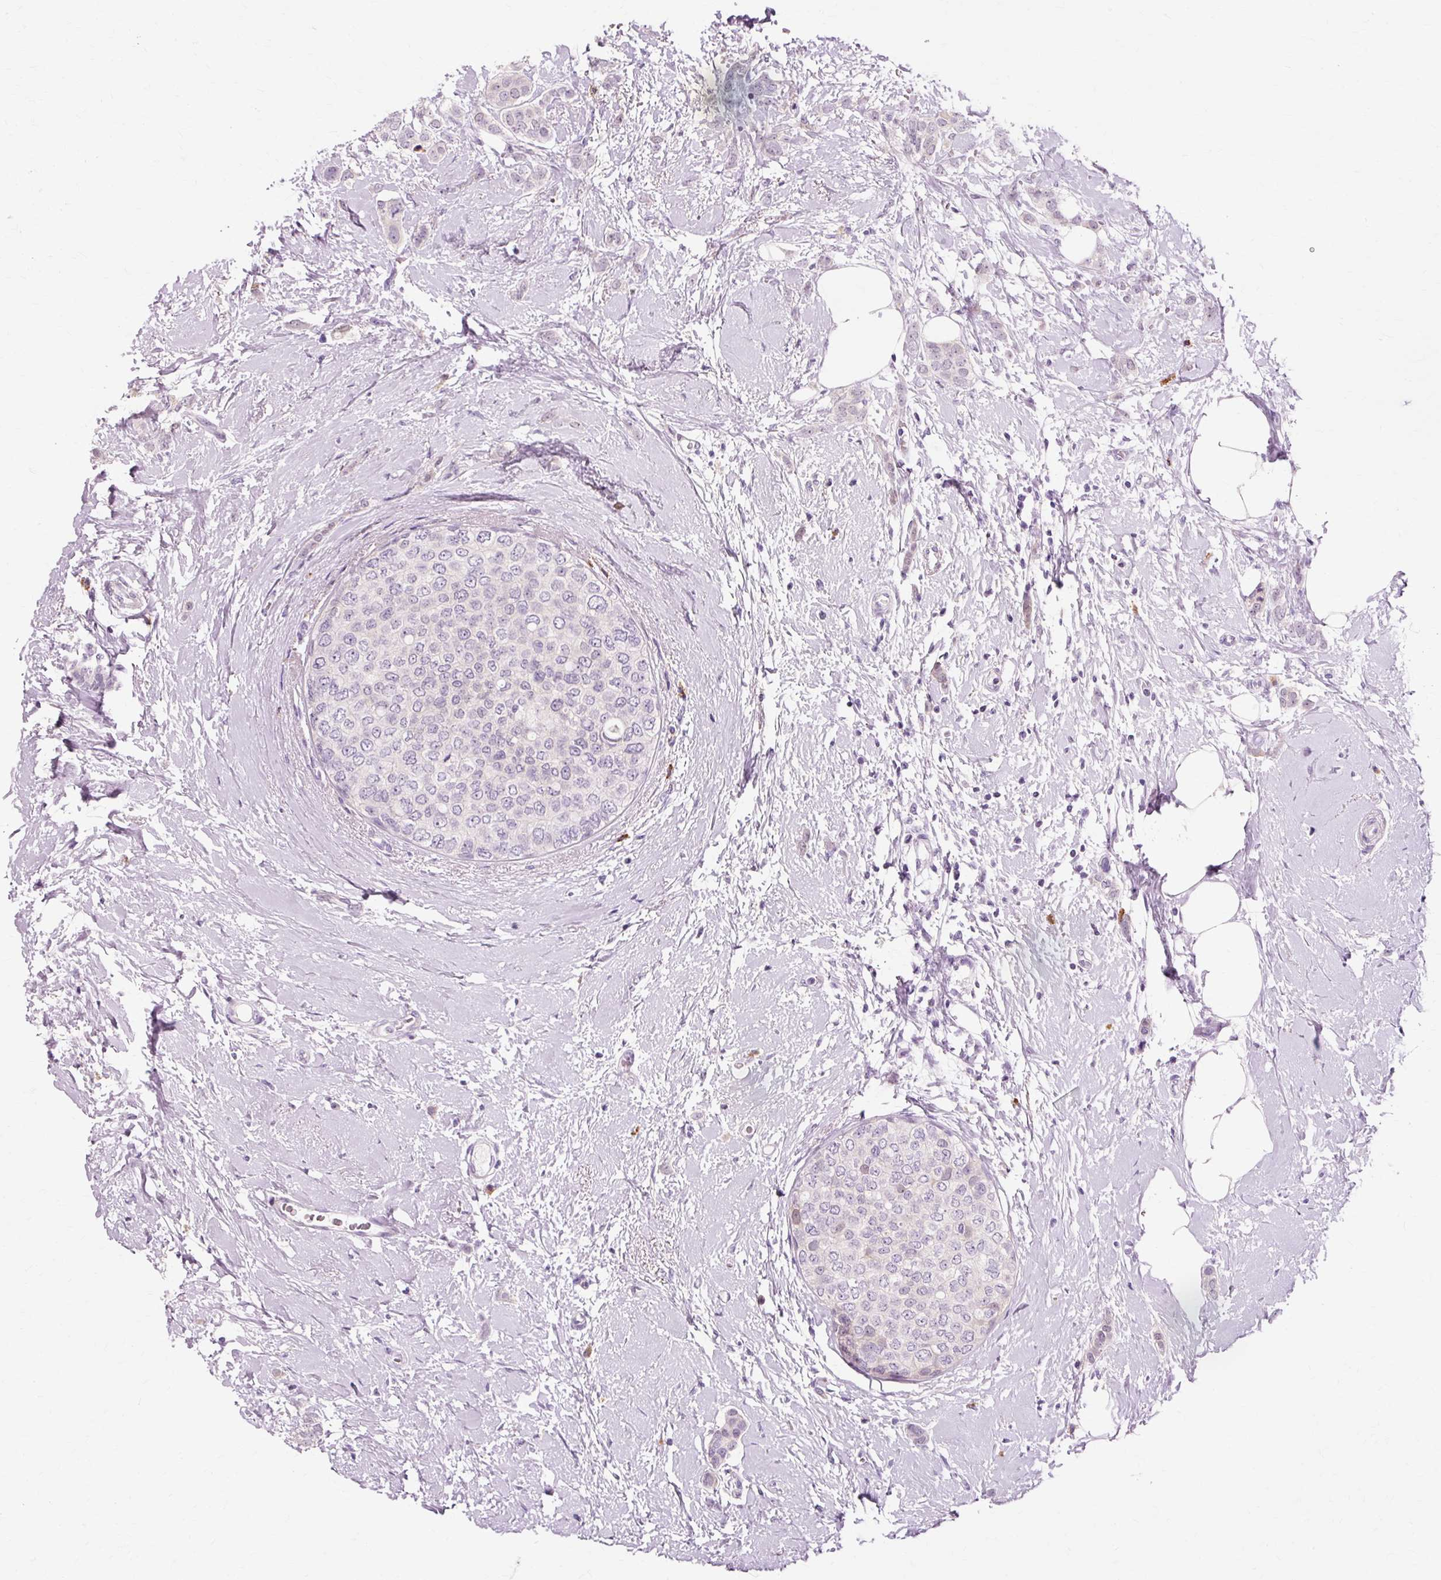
{"staining": {"intensity": "negative", "quantity": "none", "location": "none"}, "tissue": "breast cancer", "cell_type": "Tumor cells", "image_type": "cancer", "snomed": [{"axis": "morphology", "description": "Duct carcinoma"}, {"axis": "topography", "description": "Breast"}], "caption": "Tumor cells show no significant protein staining in breast intraductal carcinoma.", "gene": "VN1R2", "patient": {"sex": "female", "age": 72}}